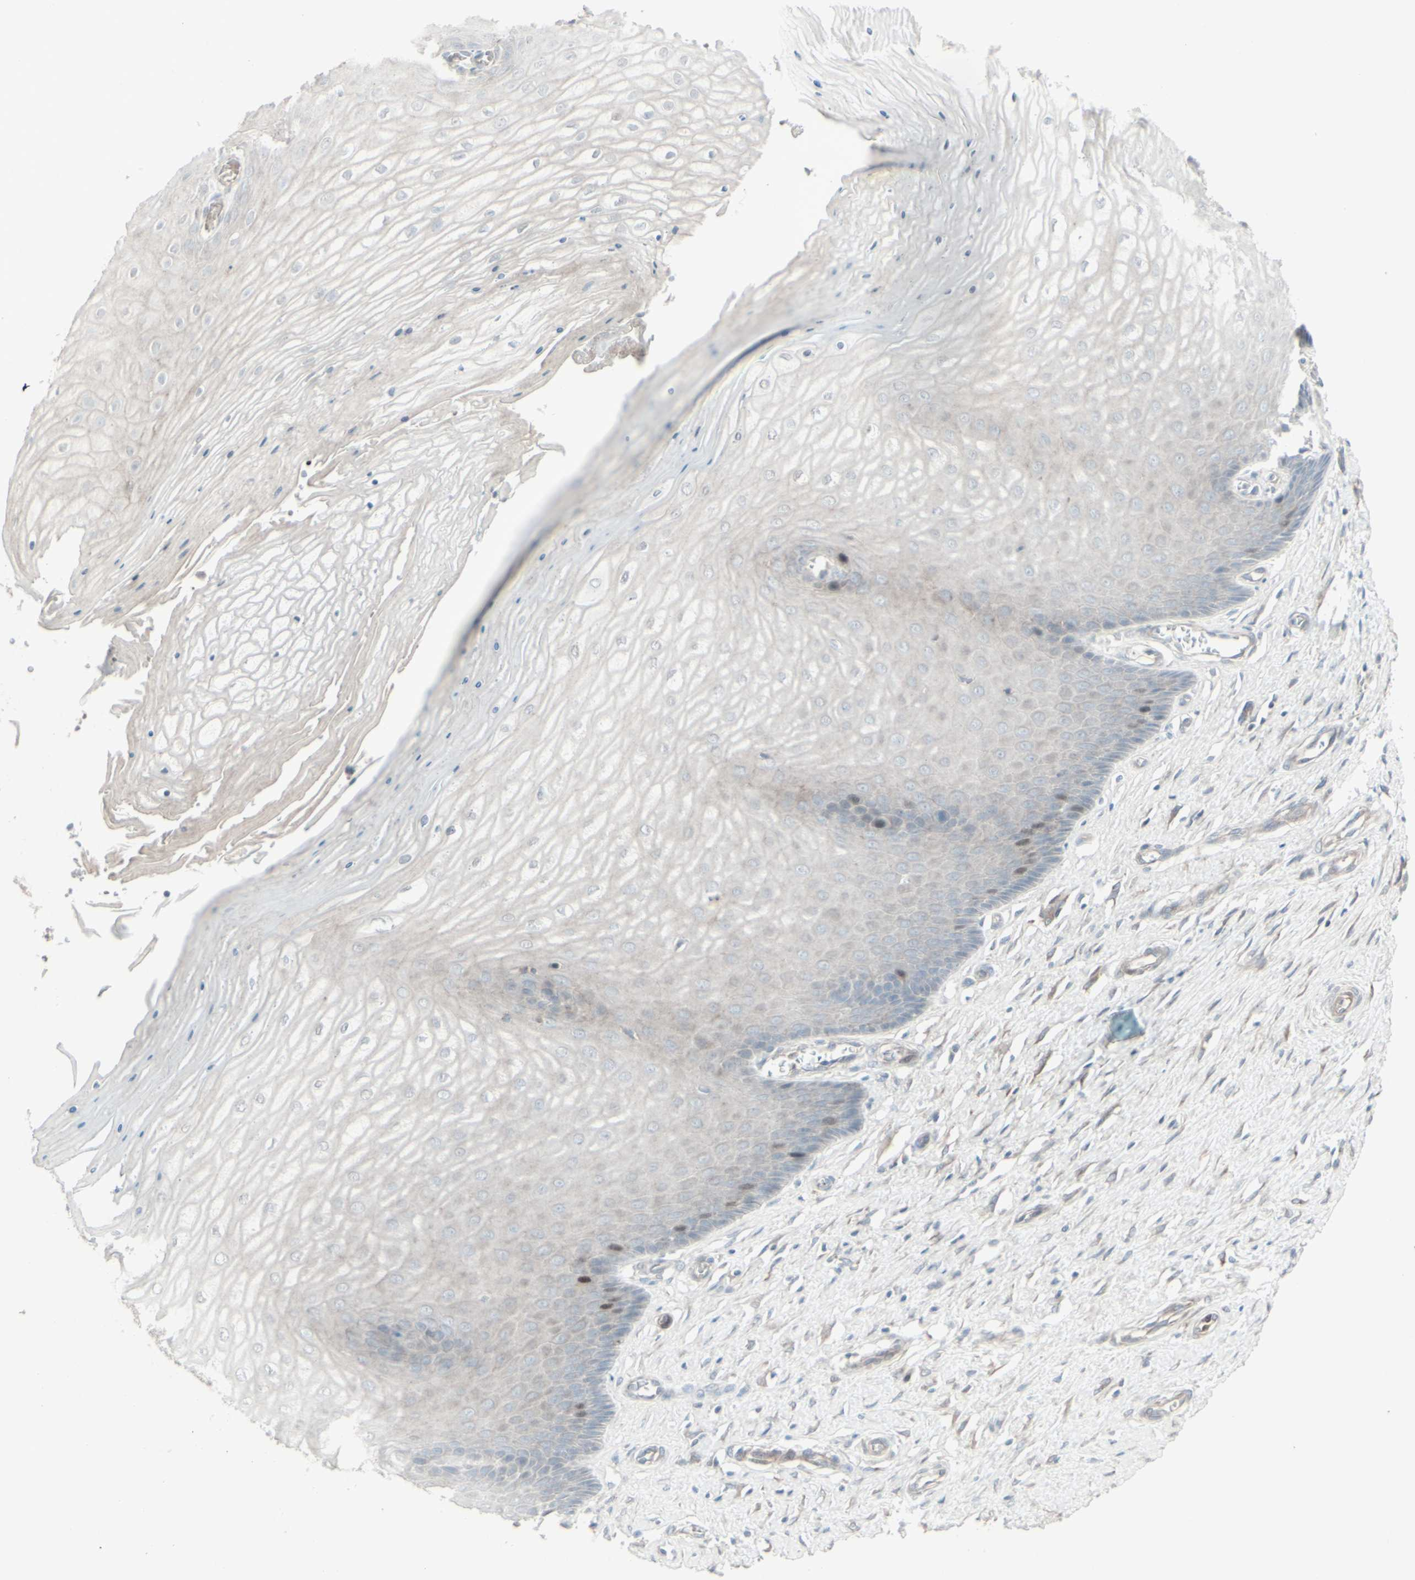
{"staining": {"intensity": "weak", "quantity": ">75%", "location": "cytoplasmic/membranous"}, "tissue": "cervix", "cell_type": "Glandular cells", "image_type": "normal", "snomed": [{"axis": "morphology", "description": "Normal tissue, NOS"}, {"axis": "topography", "description": "Cervix"}], "caption": "IHC of benign cervix shows low levels of weak cytoplasmic/membranous expression in about >75% of glandular cells. The staining was performed using DAB, with brown indicating positive protein expression. Nuclei are stained blue with hematoxylin.", "gene": "GMNN", "patient": {"sex": "female", "age": 55}}